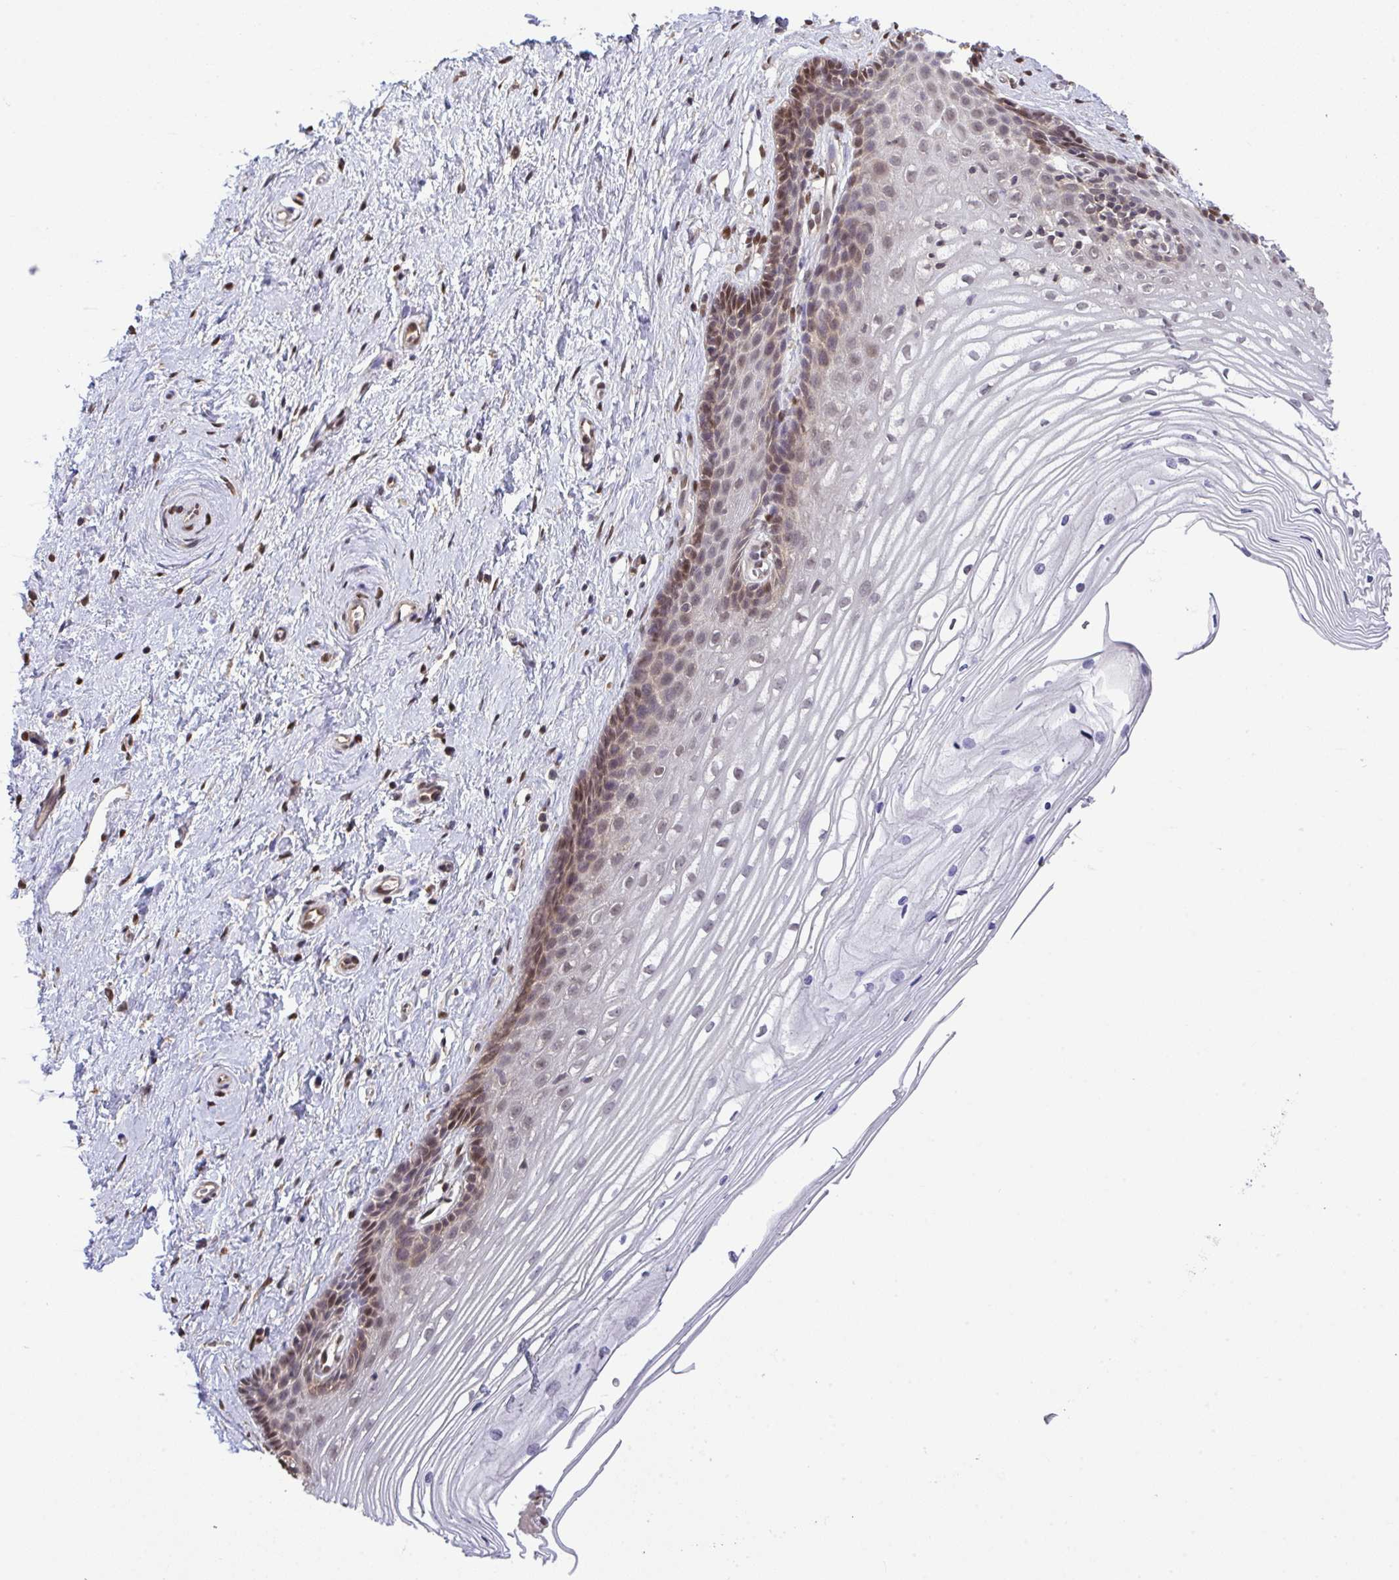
{"staining": {"intensity": "negative", "quantity": "none", "location": "none"}, "tissue": "cervix", "cell_type": "Glandular cells", "image_type": "normal", "snomed": [{"axis": "morphology", "description": "Normal tissue, NOS"}, {"axis": "topography", "description": "Cervix"}], "caption": "Cervix was stained to show a protein in brown. There is no significant positivity in glandular cells.", "gene": "C12orf57", "patient": {"sex": "female", "age": 40}}